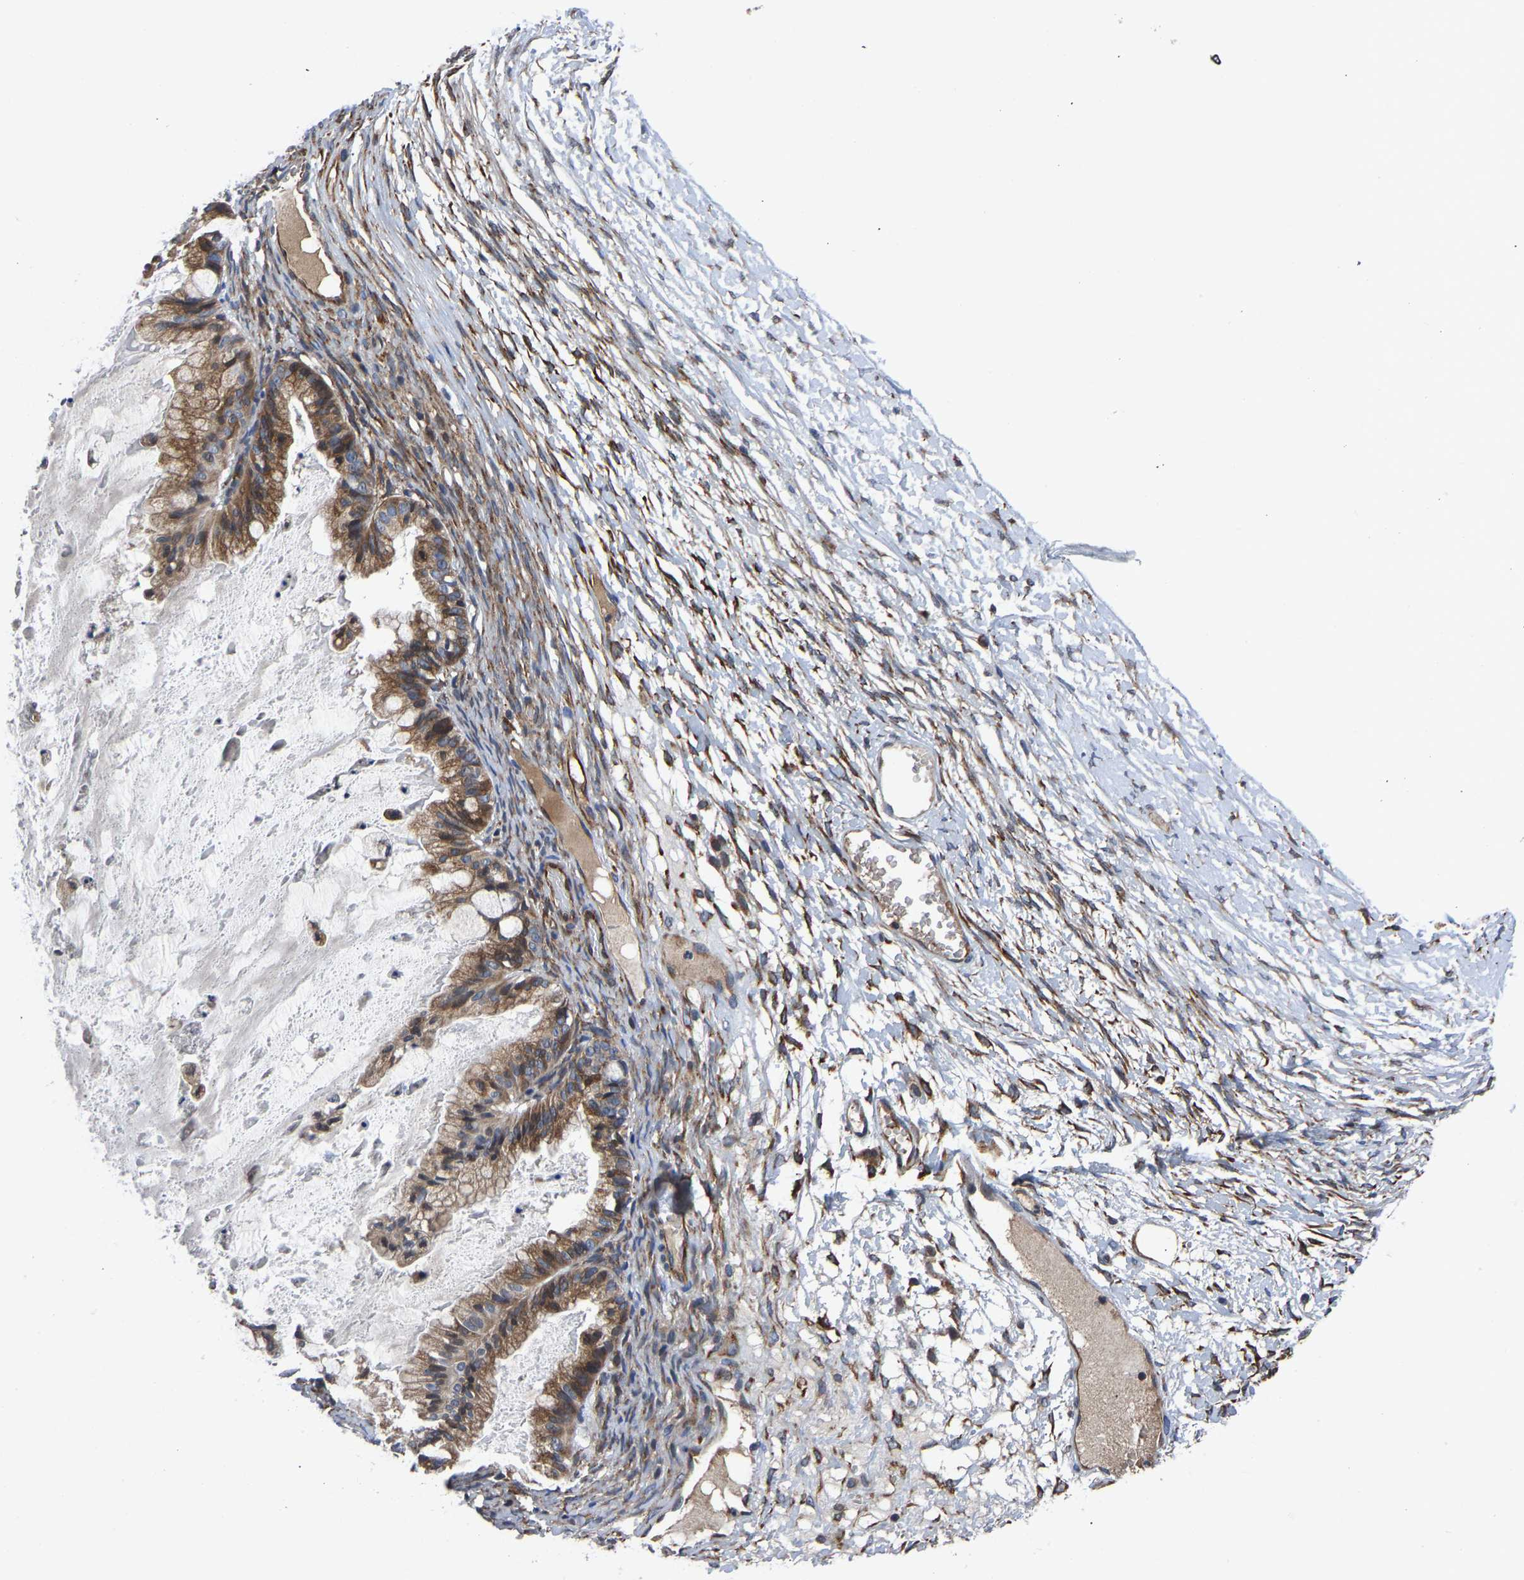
{"staining": {"intensity": "moderate", "quantity": ">75%", "location": "cytoplasmic/membranous"}, "tissue": "ovarian cancer", "cell_type": "Tumor cells", "image_type": "cancer", "snomed": [{"axis": "morphology", "description": "Cystadenocarcinoma, mucinous, NOS"}, {"axis": "topography", "description": "Ovary"}], "caption": "Mucinous cystadenocarcinoma (ovarian) stained with a protein marker reveals moderate staining in tumor cells.", "gene": "FRRS1", "patient": {"sex": "female", "age": 57}}